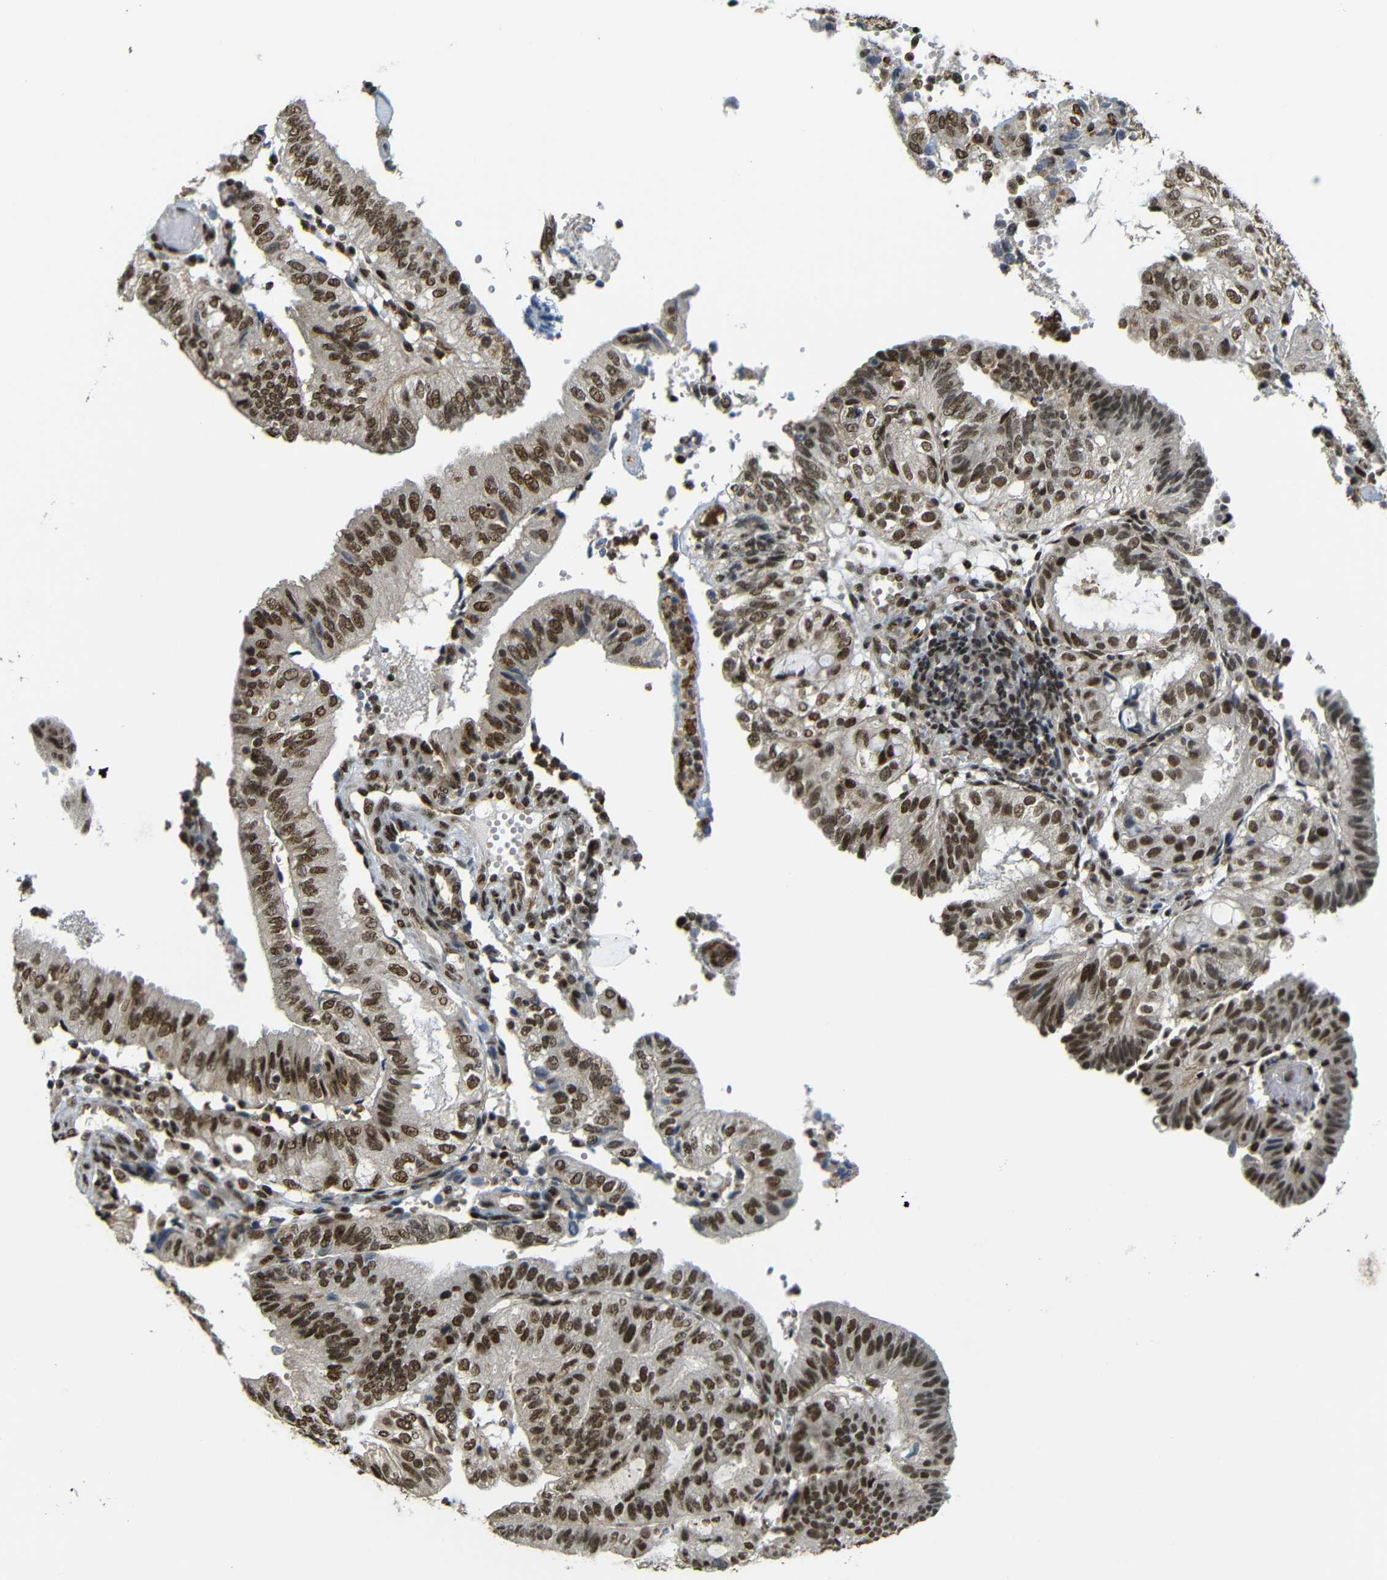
{"staining": {"intensity": "moderate", "quantity": ">75%", "location": "cytoplasmic/membranous,nuclear"}, "tissue": "endometrial cancer", "cell_type": "Tumor cells", "image_type": "cancer", "snomed": [{"axis": "morphology", "description": "Adenocarcinoma, NOS"}, {"axis": "topography", "description": "Uterus"}], "caption": "Brown immunohistochemical staining in endometrial cancer (adenocarcinoma) exhibits moderate cytoplasmic/membranous and nuclear staining in about >75% of tumor cells.", "gene": "TCF7L2", "patient": {"sex": "female", "age": 60}}